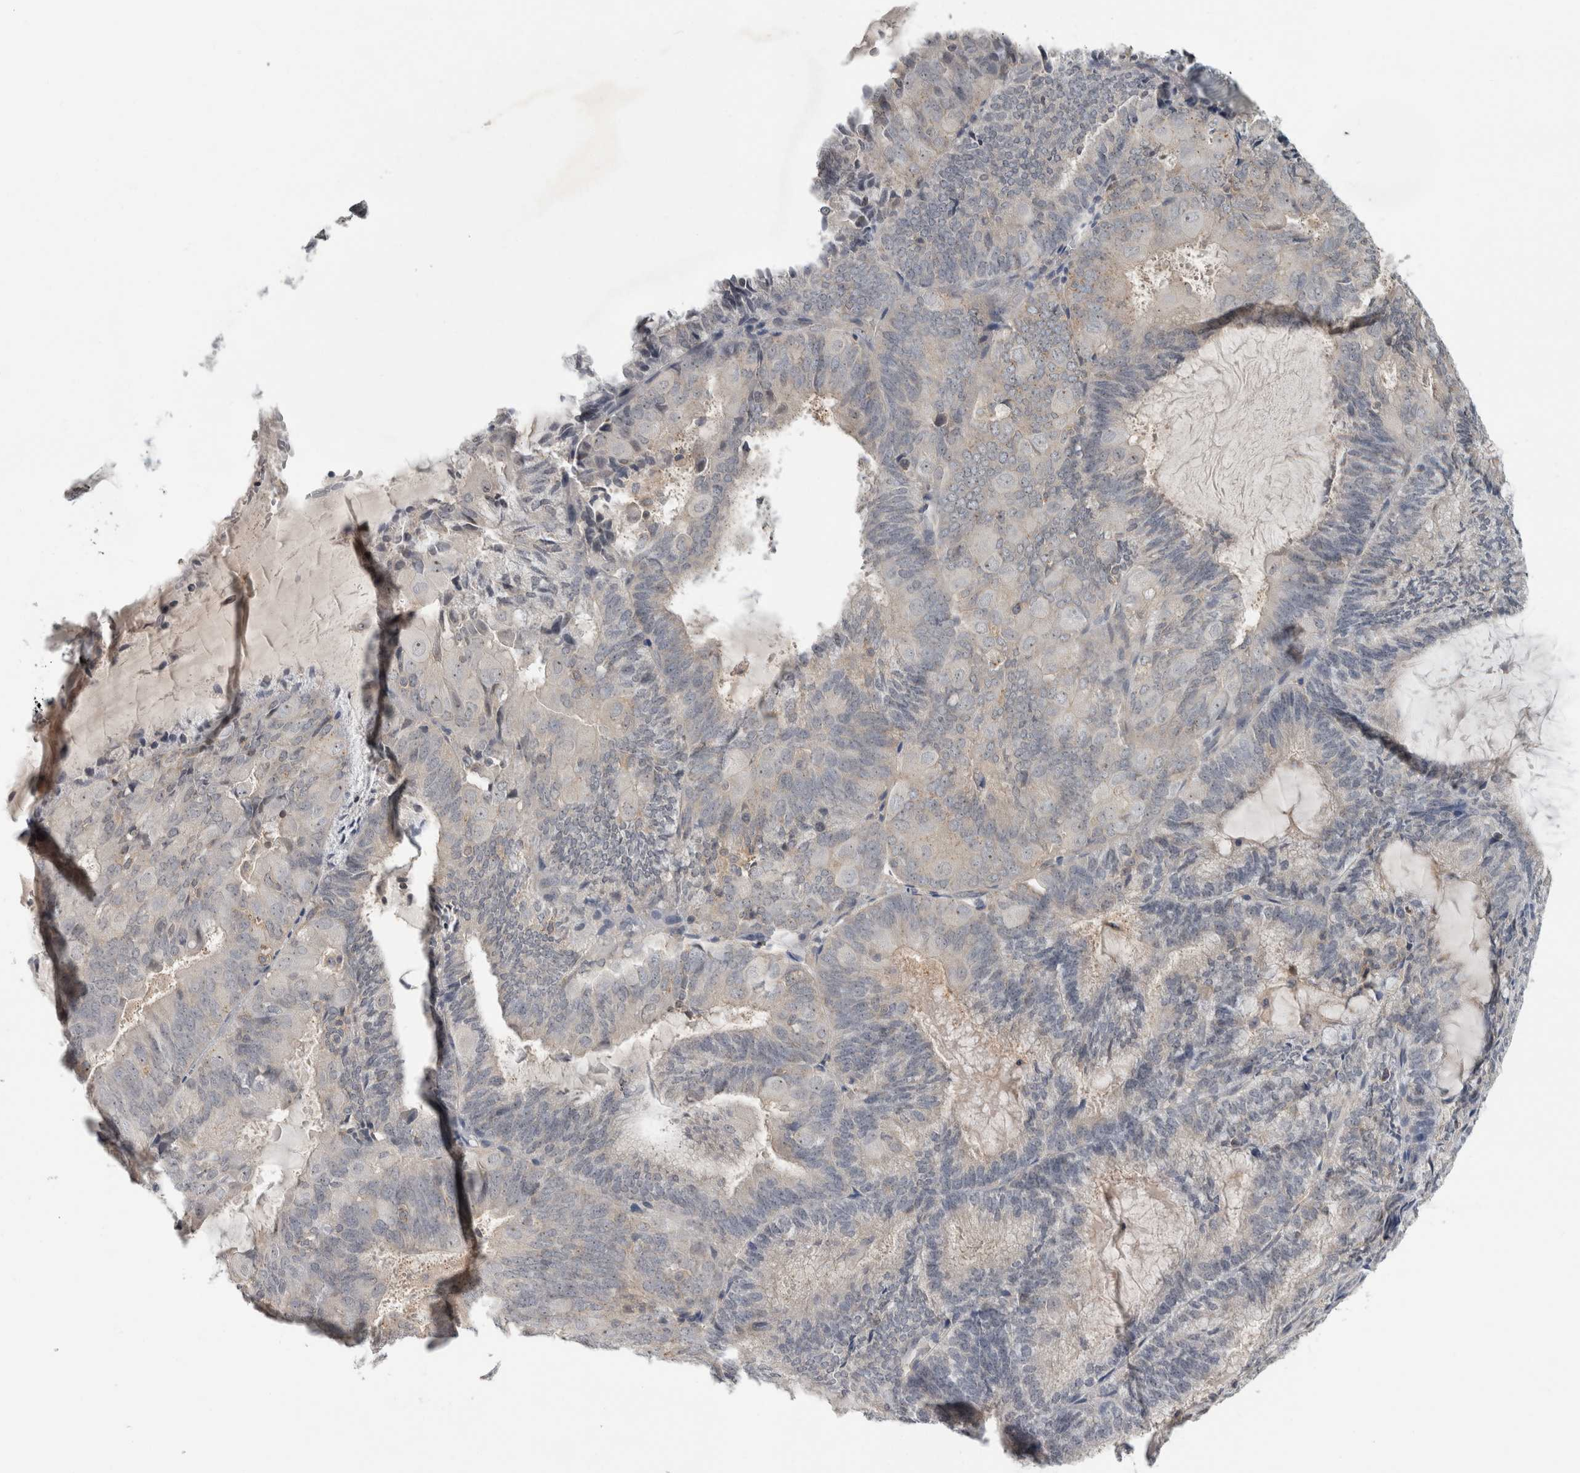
{"staining": {"intensity": "negative", "quantity": "none", "location": "none"}, "tissue": "endometrial cancer", "cell_type": "Tumor cells", "image_type": "cancer", "snomed": [{"axis": "morphology", "description": "Adenocarcinoma, NOS"}, {"axis": "topography", "description": "Endometrium"}], "caption": "Immunohistochemical staining of adenocarcinoma (endometrial) exhibits no significant expression in tumor cells. (DAB immunohistochemistry (IHC), high magnification).", "gene": "RBM28", "patient": {"sex": "female", "age": 81}}